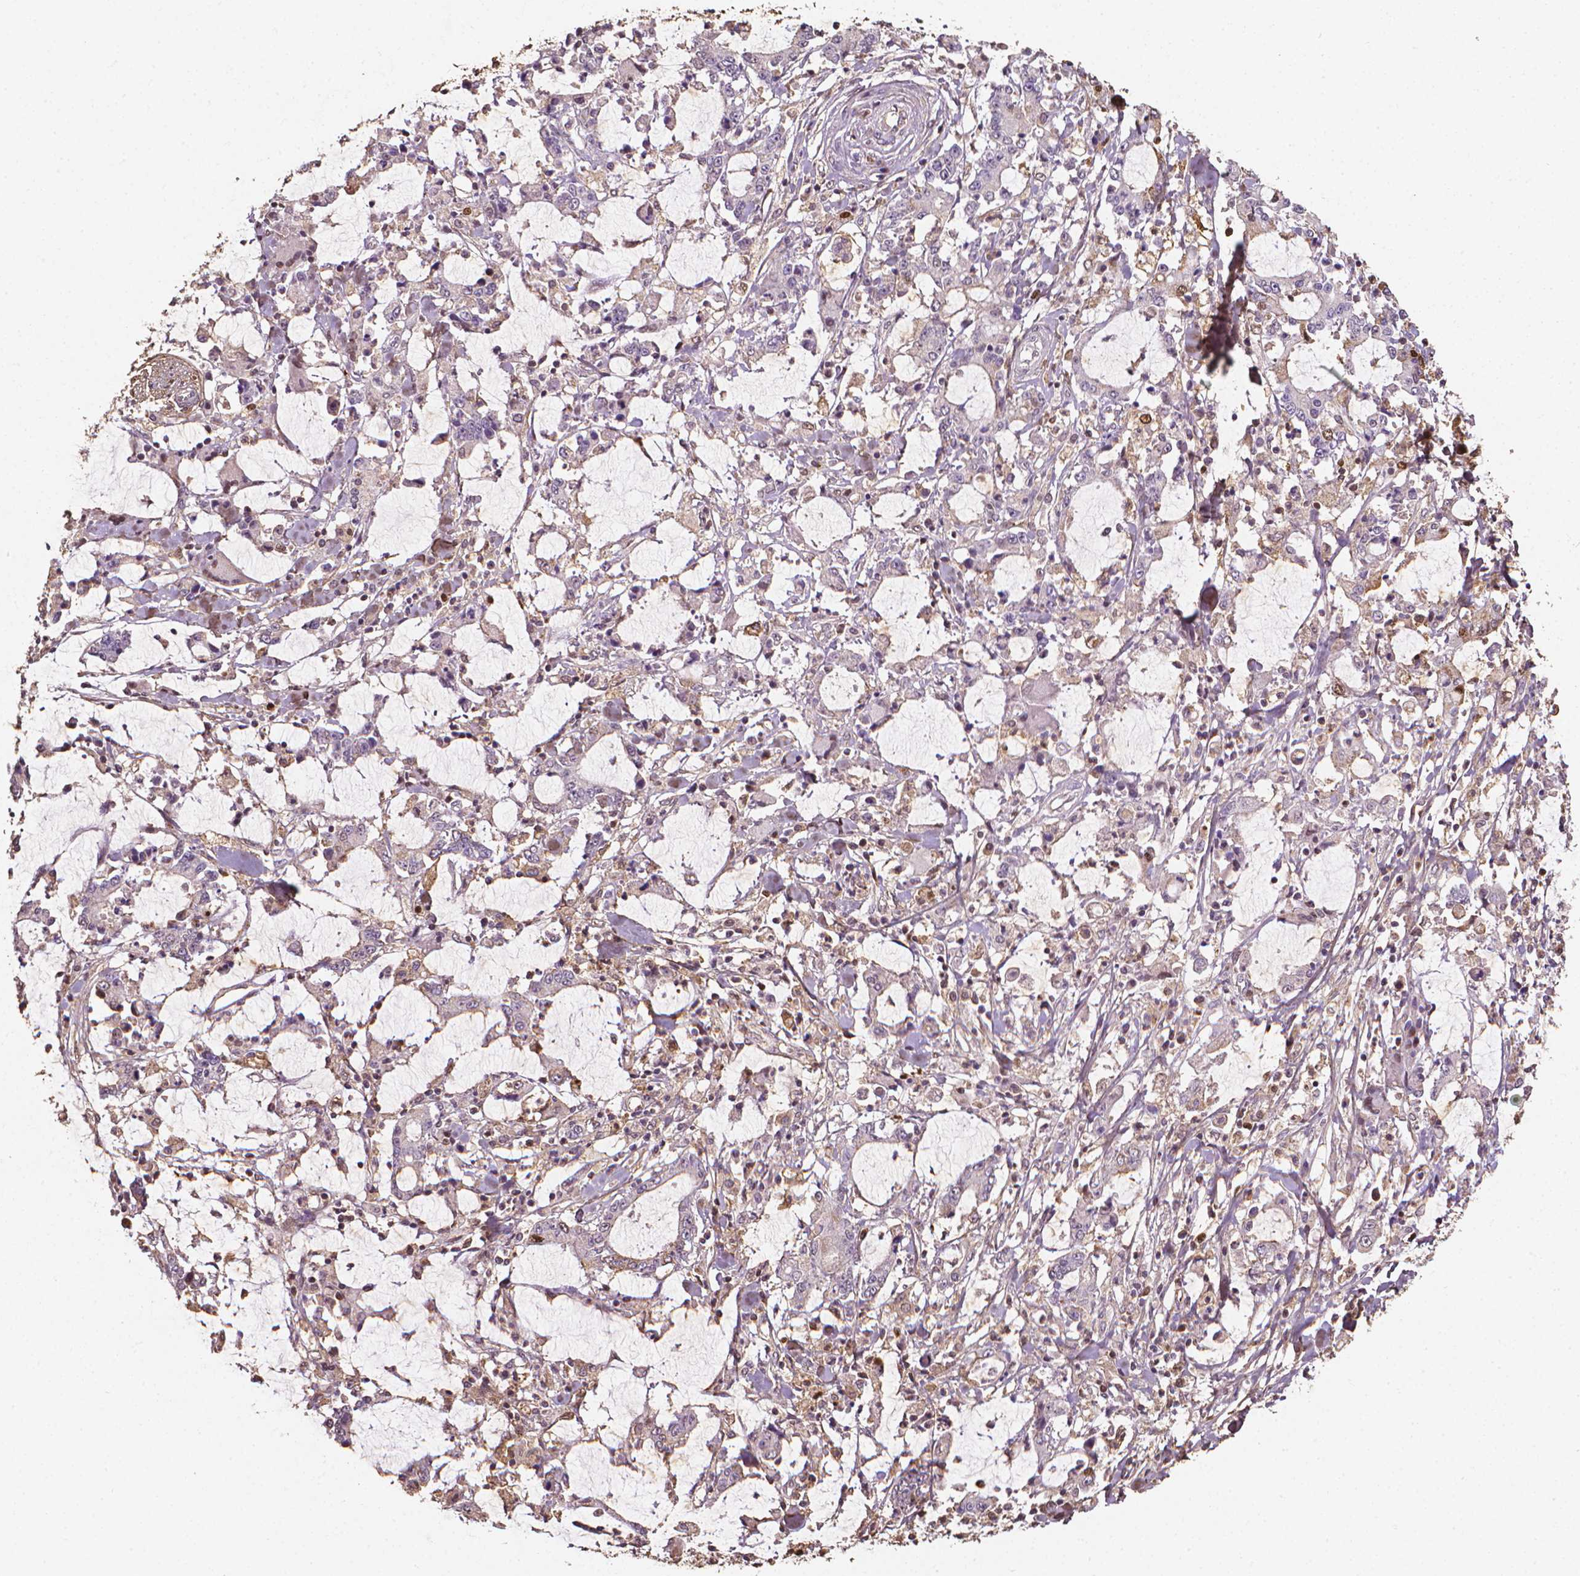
{"staining": {"intensity": "negative", "quantity": "none", "location": "none"}, "tissue": "stomach cancer", "cell_type": "Tumor cells", "image_type": "cancer", "snomed": [{"axis": "morphology", "description": "Adenocarcinoma, NOS"}, {"axis": "topography", "description": "Stomach, upper"}], "caption": "Protein analysis of stomach cancer (adenocarcinoma) demonstrates no significant staining in tumor cells.", "gene": "DCN", "patient": {"sex": "male", "age": 68}}